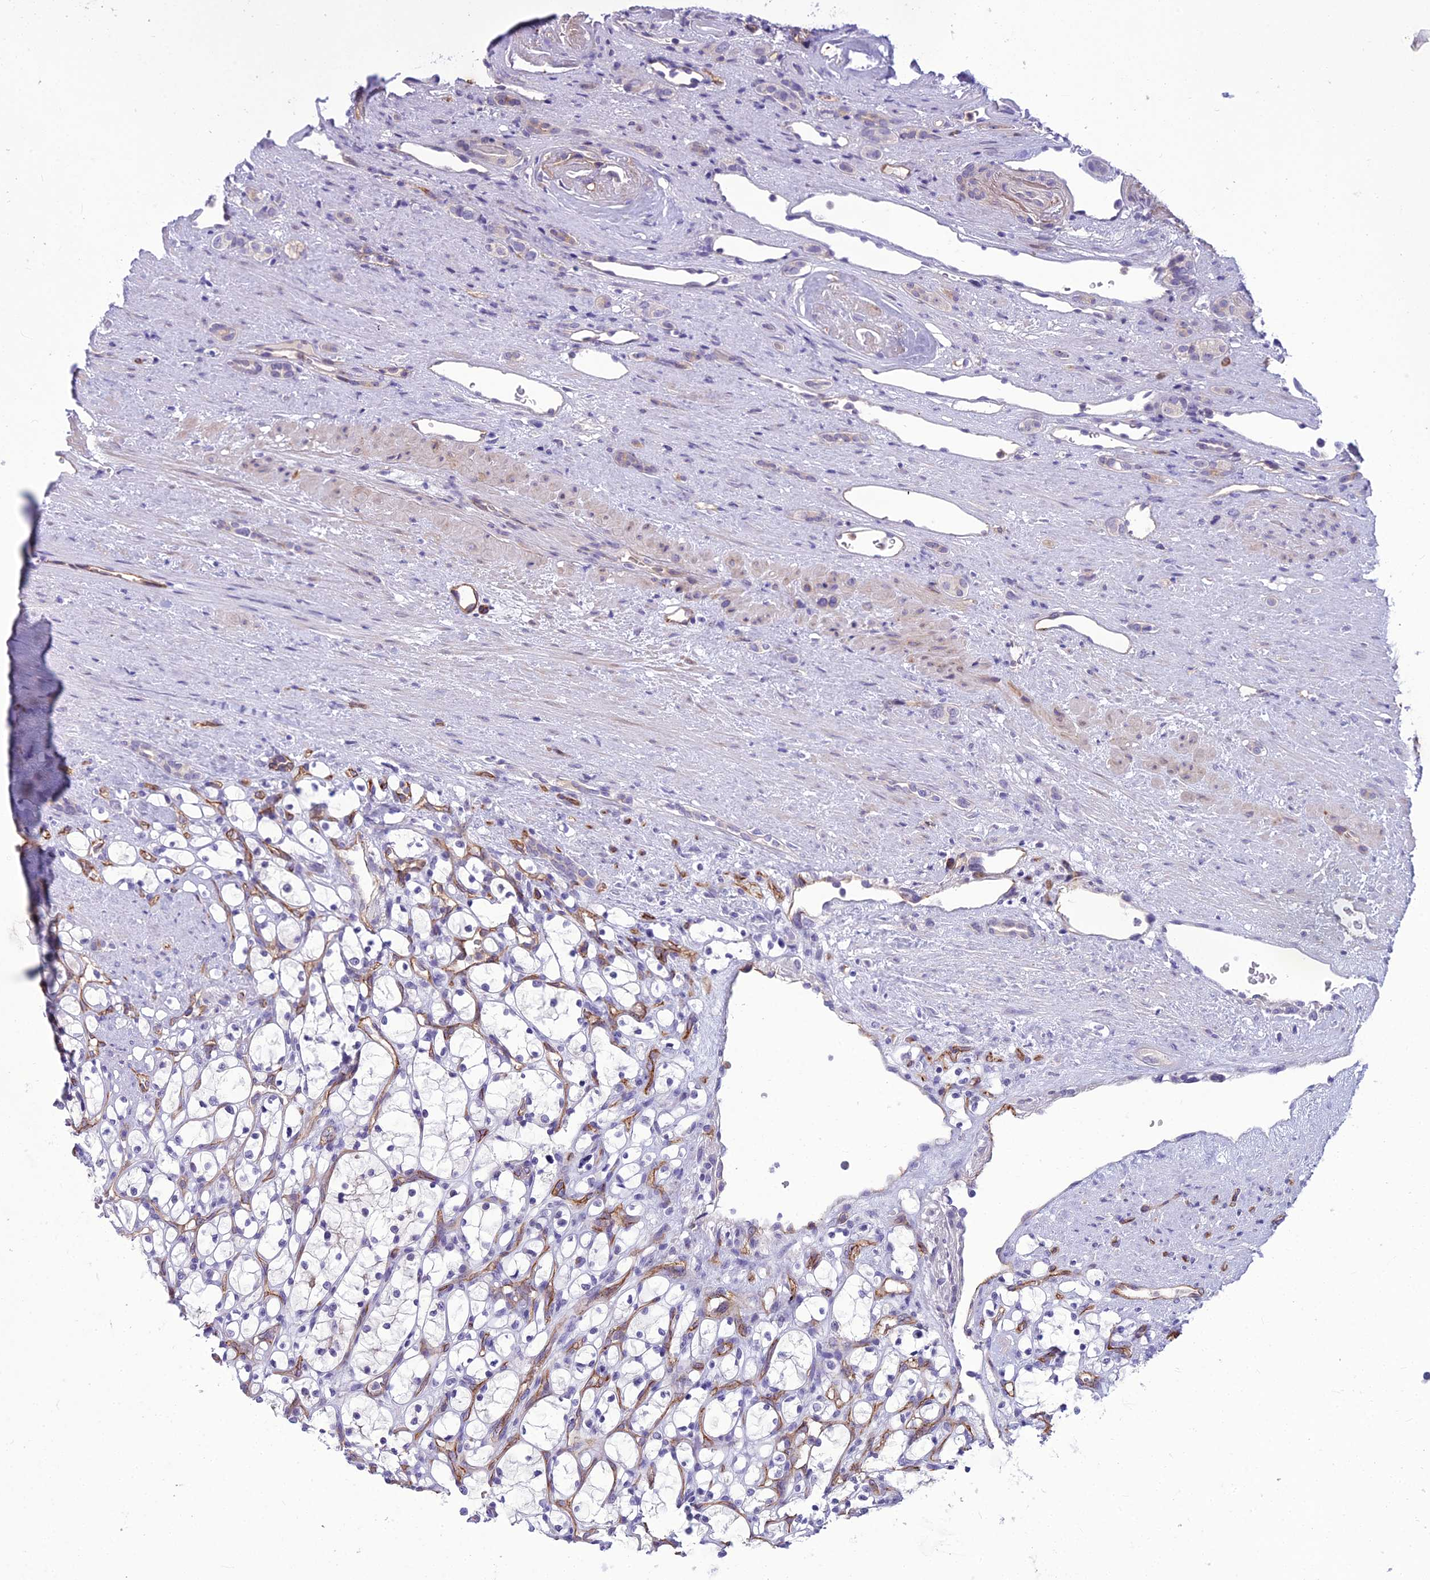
{"staining": {"intensity": "negative", "quantity": "none", "location": "none"}, "tissue": "renal cancer", "cell_type": "Tumor cells", "image_type": "cancer", "snomed": [{"axis": "morphology", "description": "Adenocarcinoma, NOS"}, {"axis": "topography", "description": "Kidney"}], "caption": "The image displays no significant positivity in tumor cells of adenocarcinoma (renal).", "gene": "BBS7", "patient": {"sex": "female", "age": 69}}